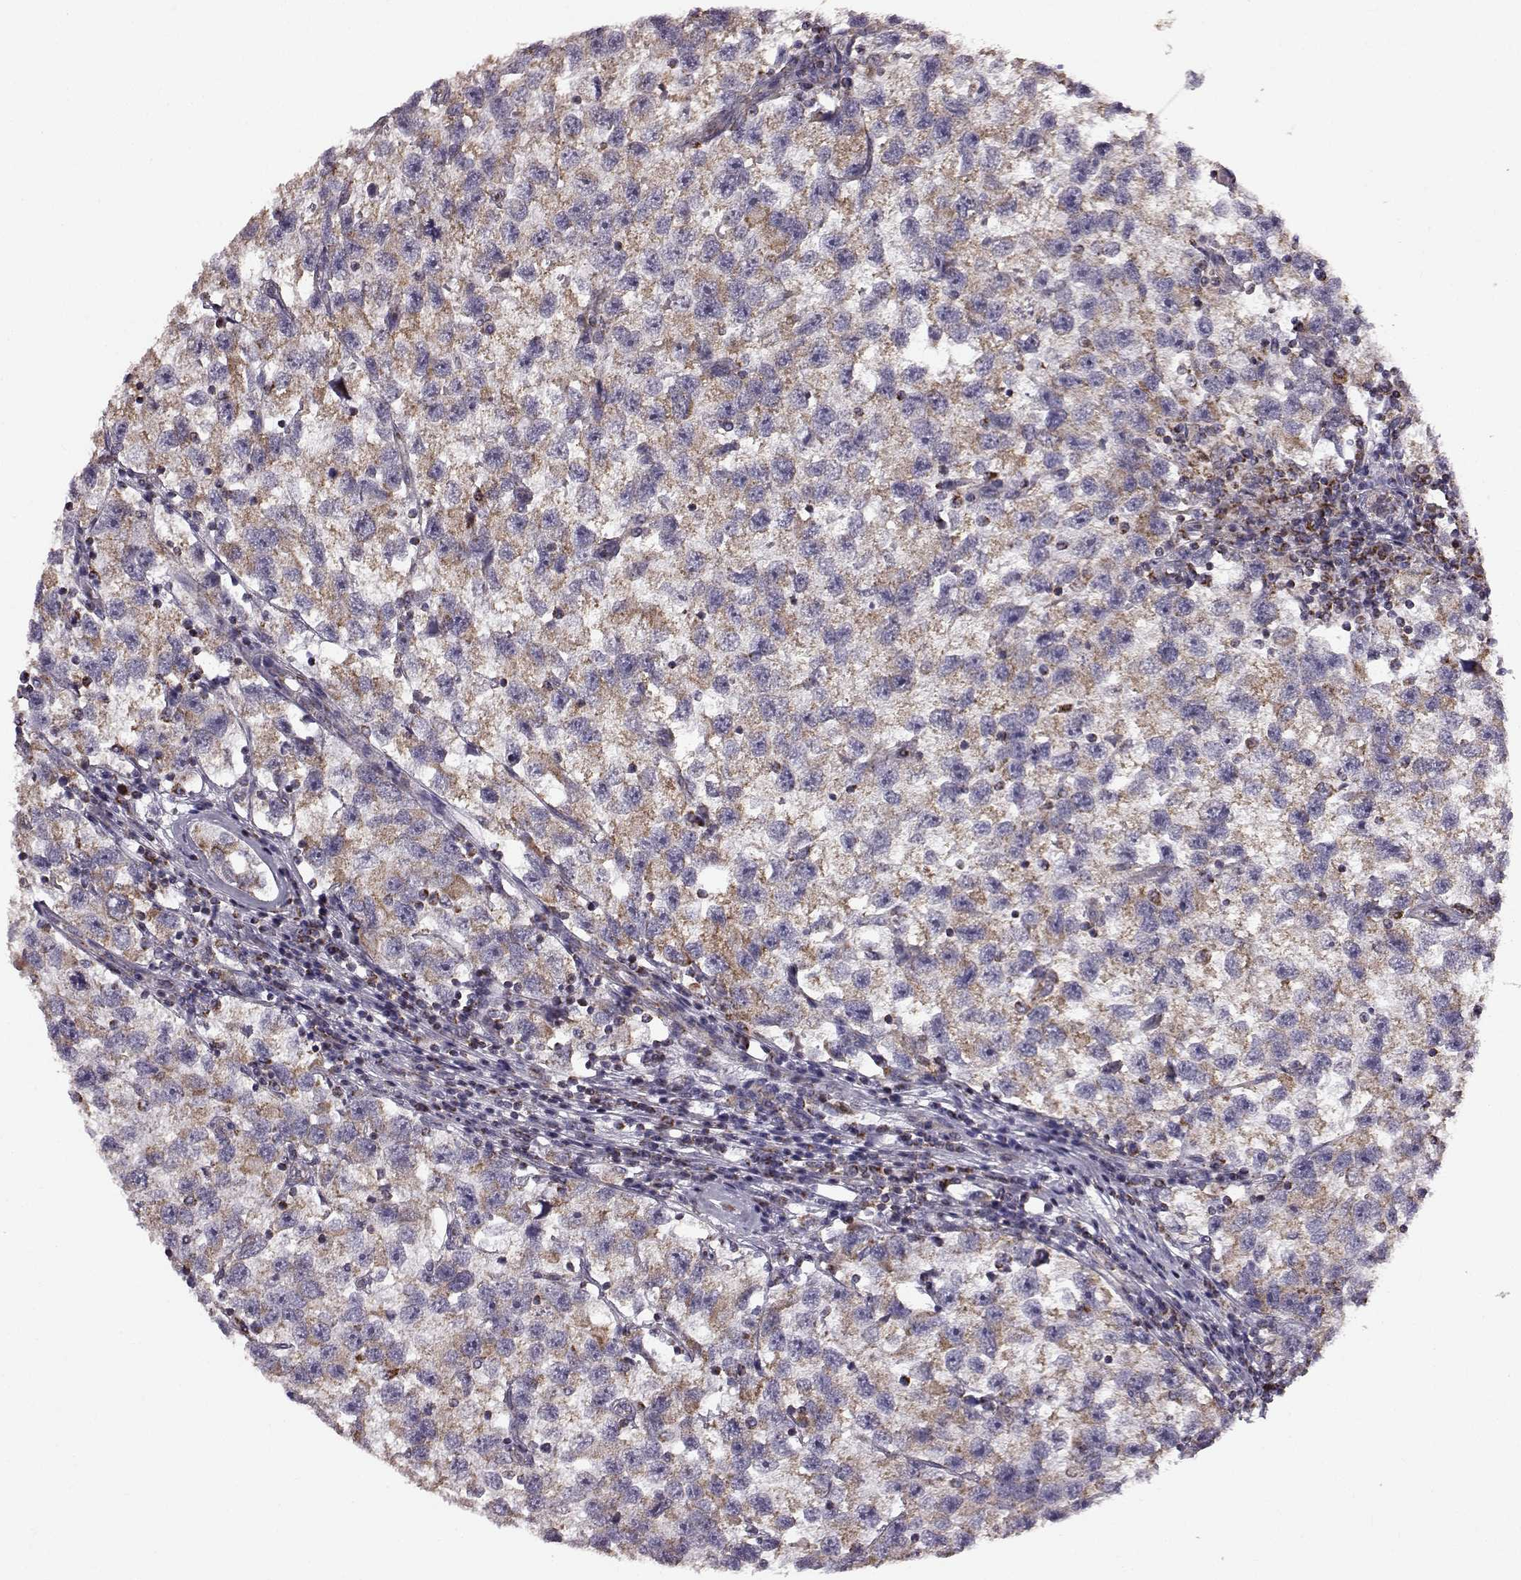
{"staining": {"intensity": "moderate", "quantity": ">75%", "location": "cytoplasmic/membranous"}, "tissue": "testis cancer", "cell_type": "Tumor cells", "image_type": "cancer", "snomed": [{"axis": "morphology", "description": "Seminoma, NOS"}, {"axis": "topography", "description": "Testis"}], "caption": "This histopathology image demonstrates immunohistochemistry staining of human testis cancer (seminoma), with medium moderate cytoplasmic/membranous expression in about >75% of tumor cells.", "gene": "FAM8A1", "patient": {"sex": "male", "age": 26}}